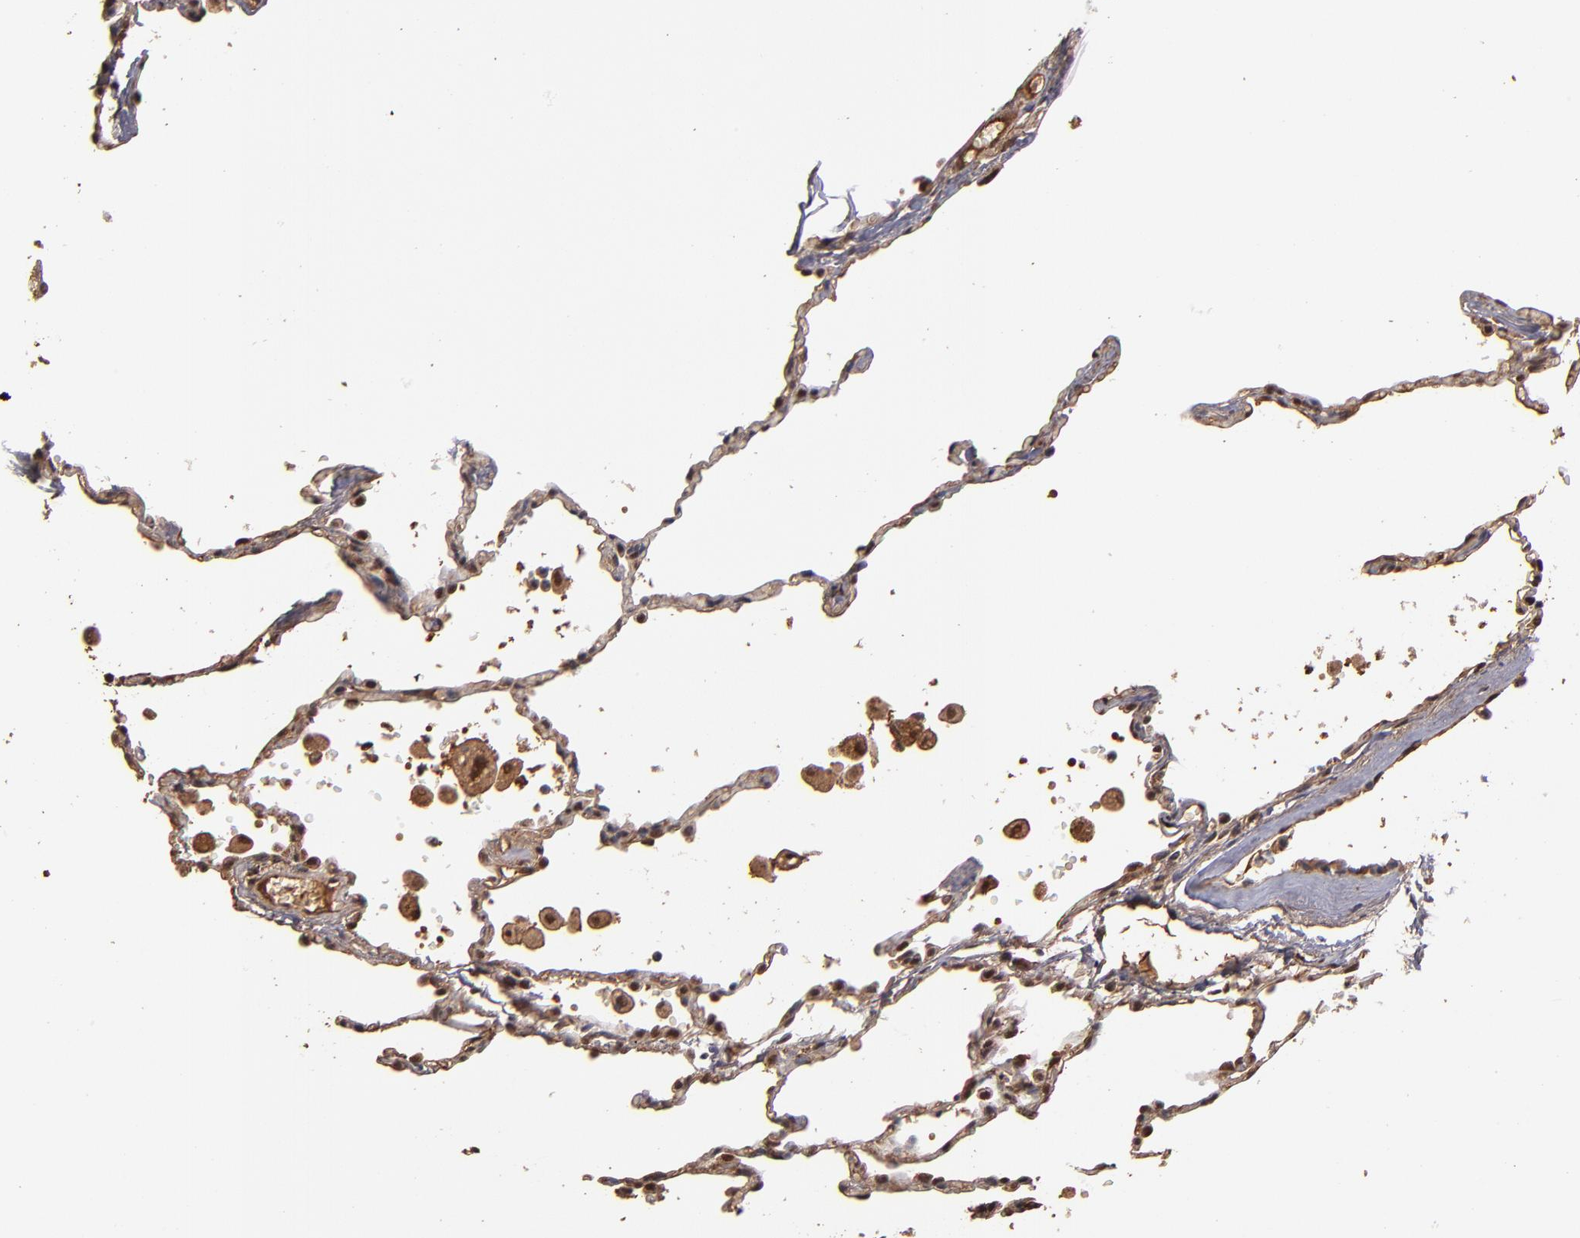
{"staining": {"intensity": "weak", "quantity": ">75%", "location": "cytoplasmic/membranous,nuclear"}, "tissue": "lung", "cell_type": "Alveolar cells", "image_type": "normal", "snomed": [{"axis": "morphology", "description": "Normal tissue, NOS"}, {"axis": "topography", "description": "Lung"}], "caption": "Immunohistochemical staining of normal human lung shows low levels of weak cytoplasmic/membranous,nuclear expression in about >75% of alveolar cells.", "gene": "EAPP", "patient": {"sex": "male", "age": 71}}